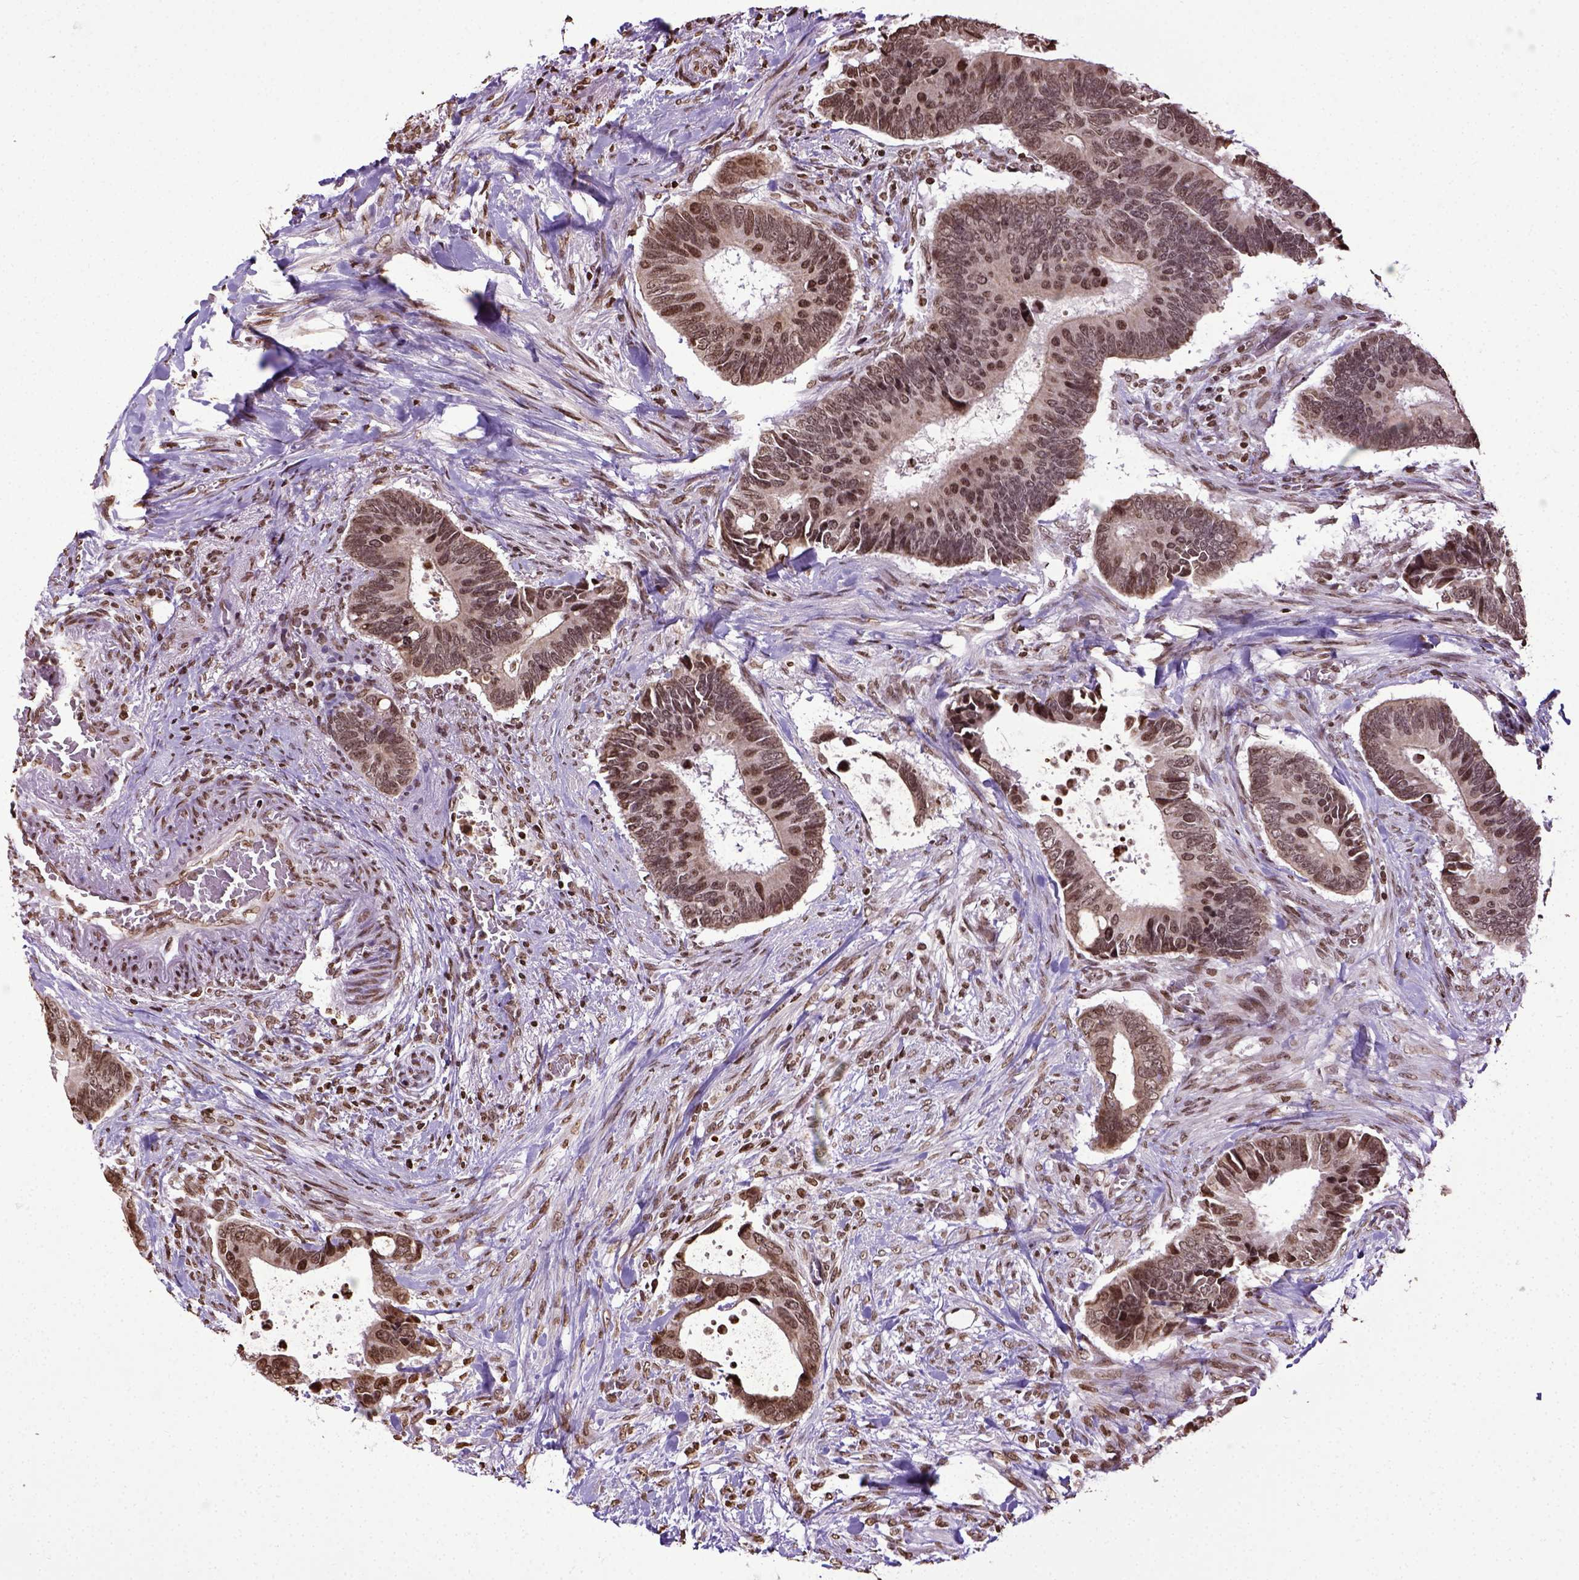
{"staining": {"intensity": "moderate", "quantity": ">75%", "location": "nuclear"}, "tissue": "colorectal cancer", "cell_type": "Tumor cells", "image_type": "cancer", "snomed": [{"axis": "morphology", "description": "Adenocarcinoma, NOS"}, {"axis": "topography", "description": "Colon"}], "caption": "Immunohistochemical staining of human colorectal cancer (adenocarcinoma) reveals medium levels of moderate nuclear staining in approximately >75% of tumor cells.", "gene": "ZNF75D", "patient": {"sex": "male", "age": 49}}